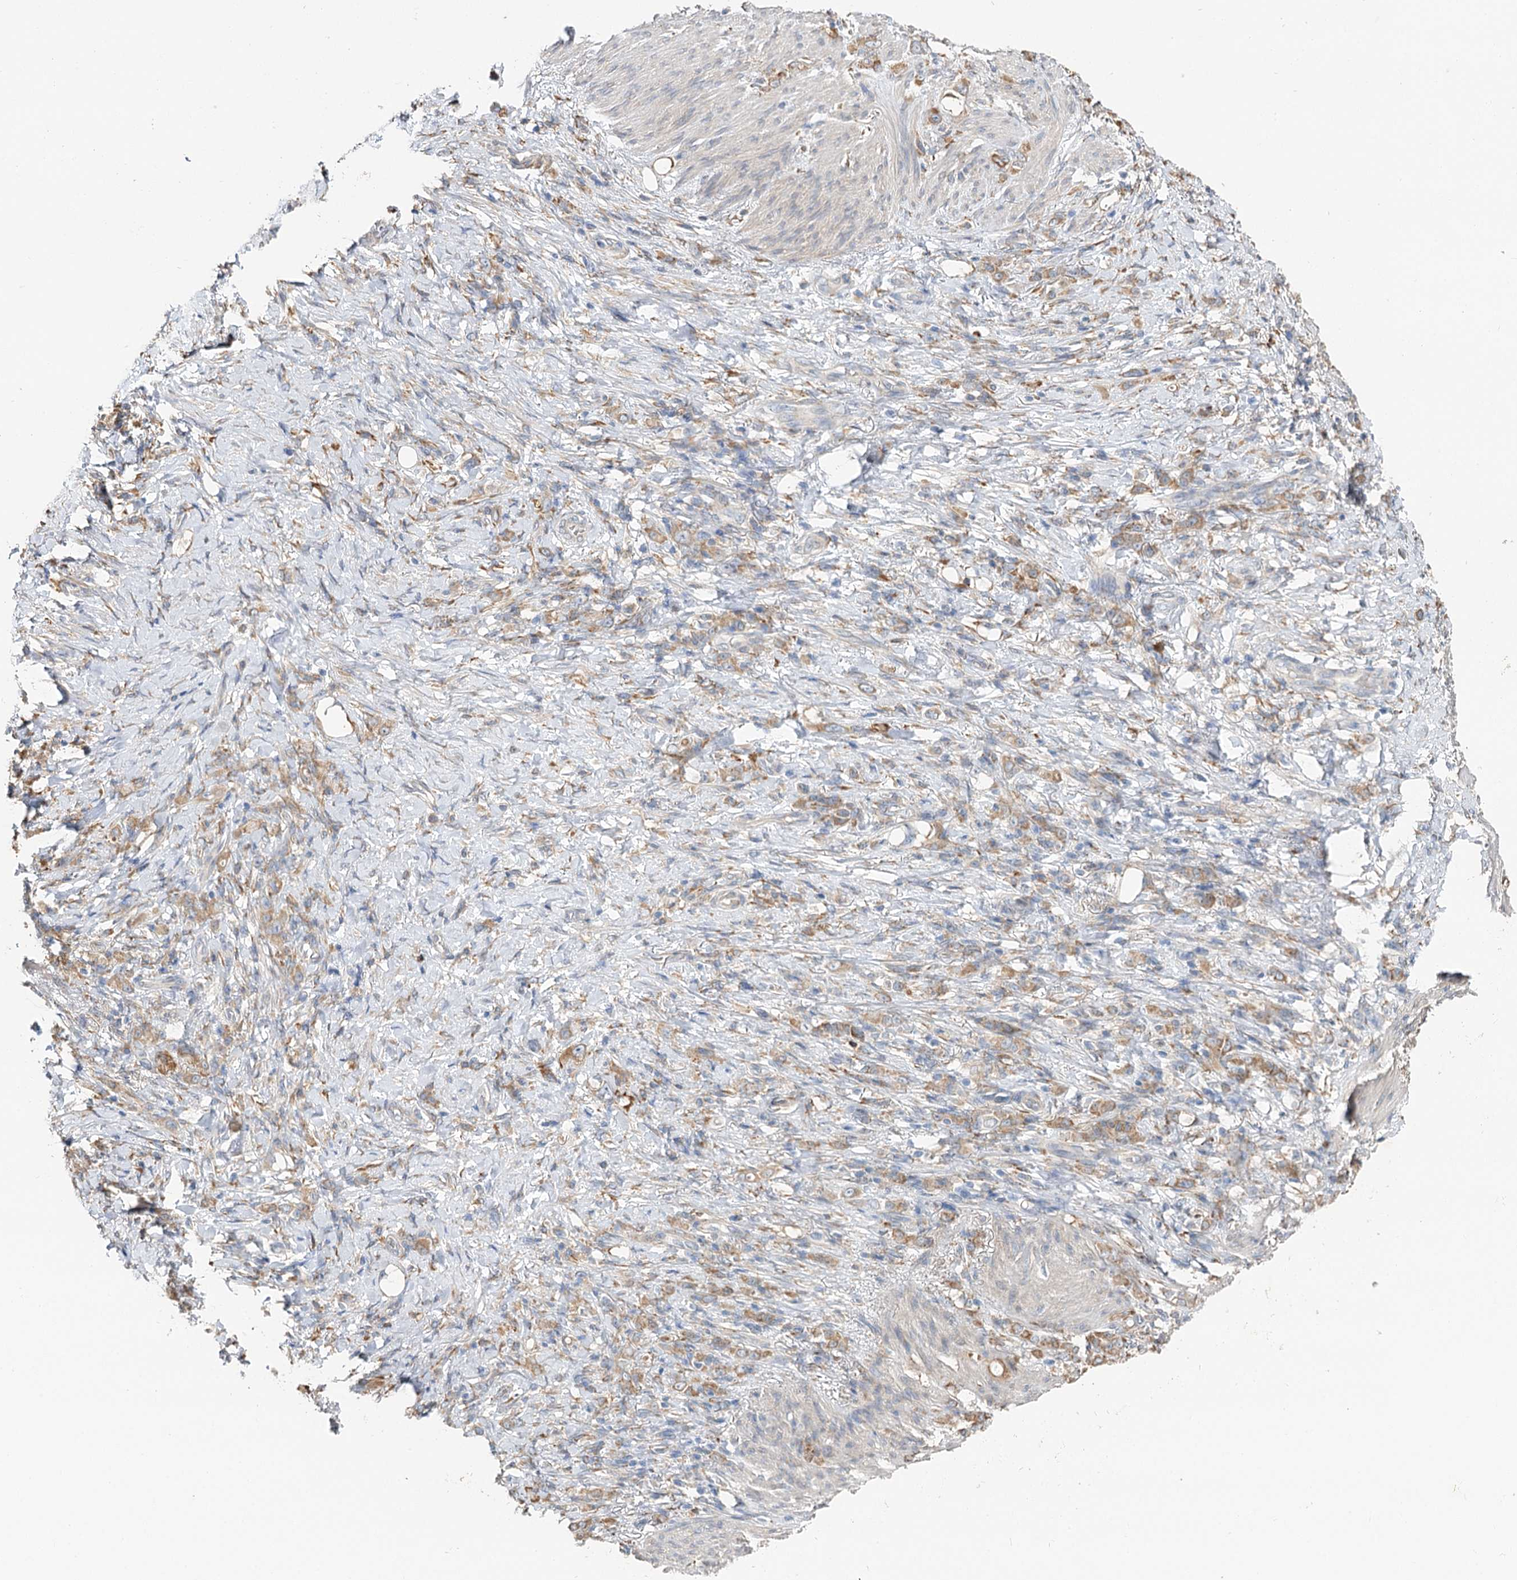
{"staining": {"intensity": "moderate", "quantity": ">75%", "location": "cytoplasmic/membranous"}, "tissue": "stomach cancer", "cell_type": "Tumor cells", "image_type": "cancer", "snomed": [{"axis": "morphology", "description": "Adenocarcinoma, NOS"}, {"axis": "topography", "description": "Stomach"}], "caption": "Brown immunohistochemical staining in stomach adenocarcinoma exhibits moderate cytoplasmic/membranous staining in approximately >75% of tumor cells. (DAB IHC, brown staining for protein, blue staining for nuclei).", "gene": "VEGFA", "patient": {"sex": "female", "age": 79}}